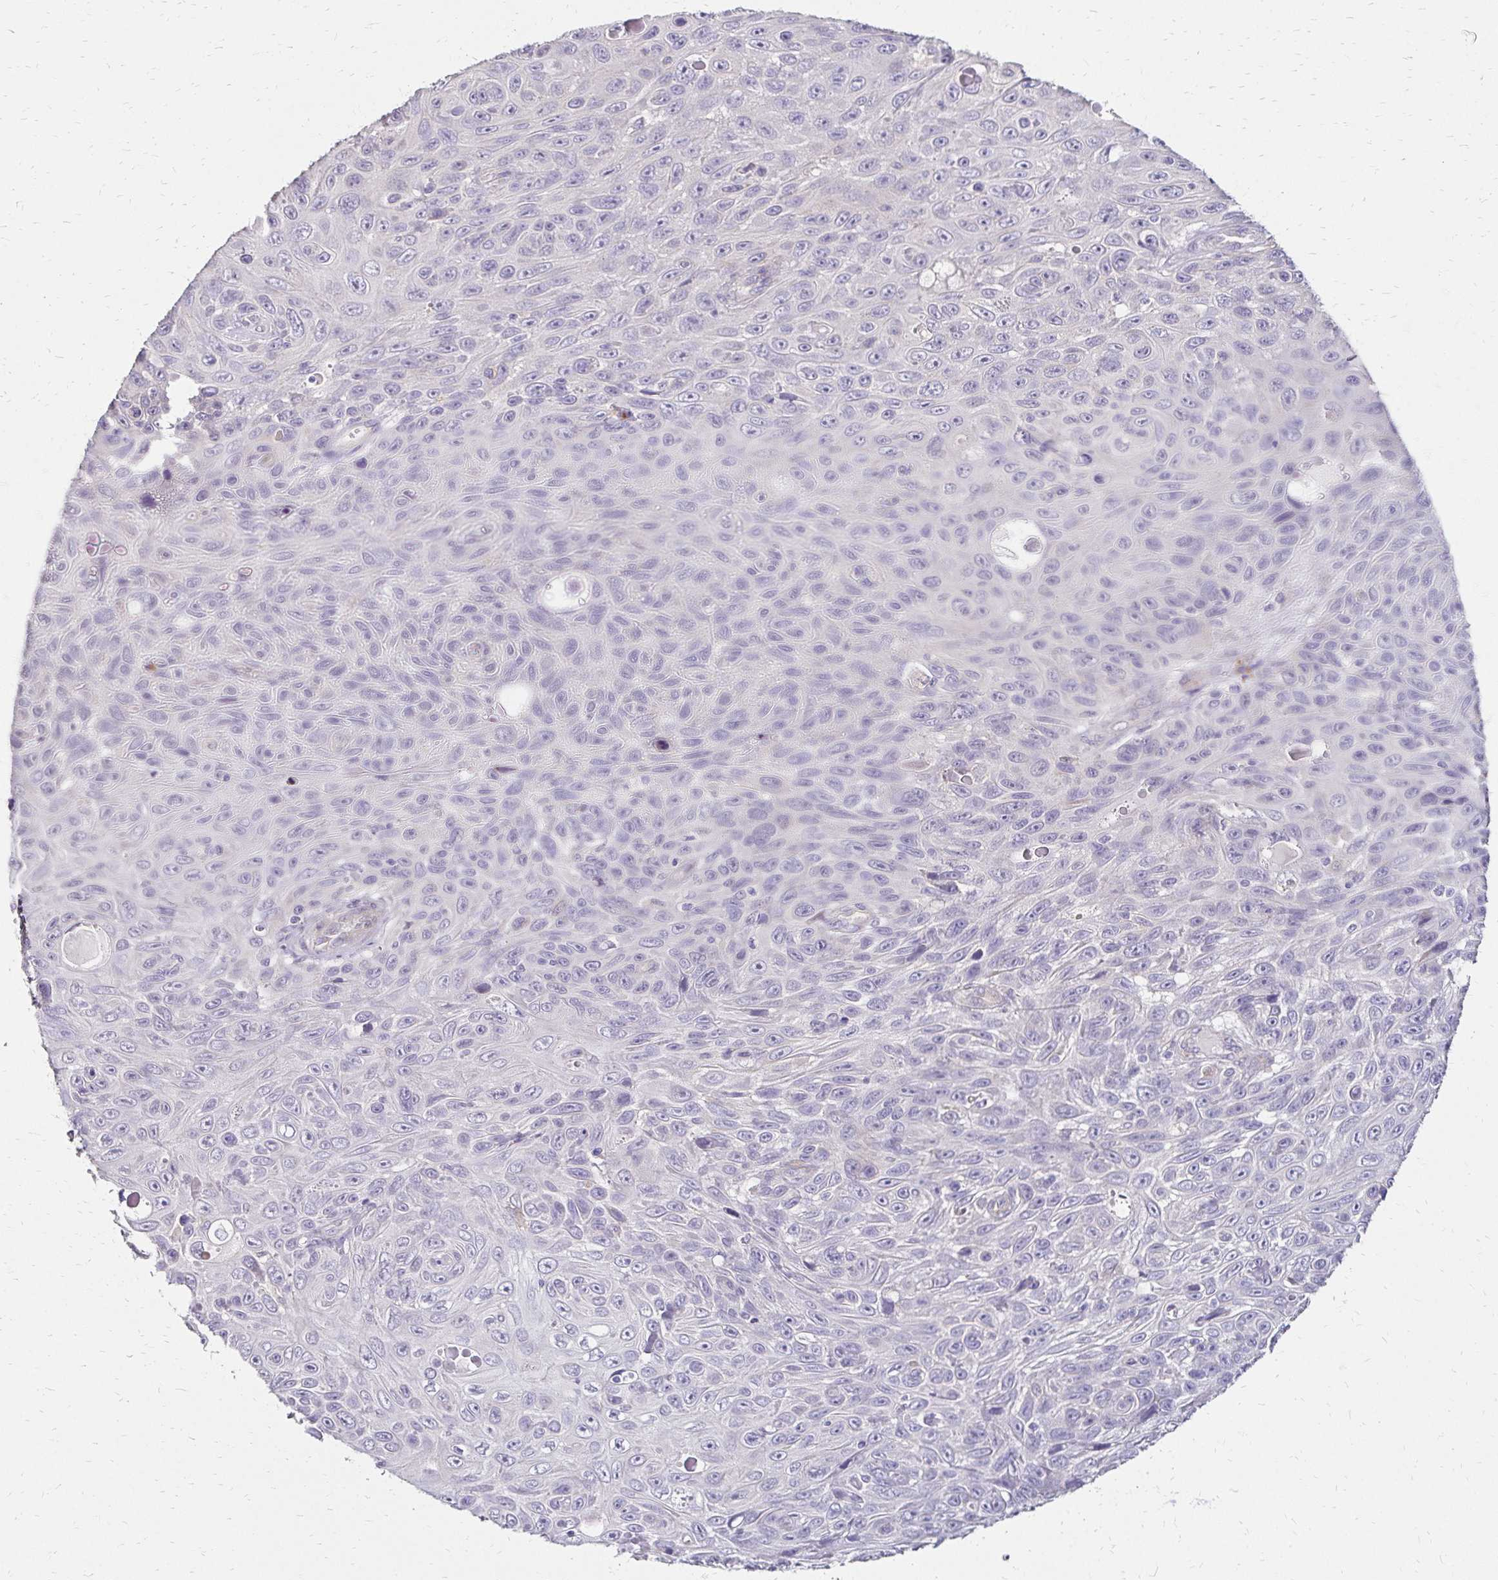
{"staining": {"intensity": "negative", "quantity": "none", "location": "none"}, "tissue": "skin cancer", "cell_type": "Tumor cells", "image_type": "cancer", "snomed": [{"axis": "morphology", "description": "Squamous cell carcinoma, NOS"}, {"axis": "topography", "description": "Skin"}], "caption": "This is an immunohistochemistry image of human skin cancer. There is no expression in tumor cells.", "gene": "PRIMA1", "patient": {"sex": "male", "age": 82}}